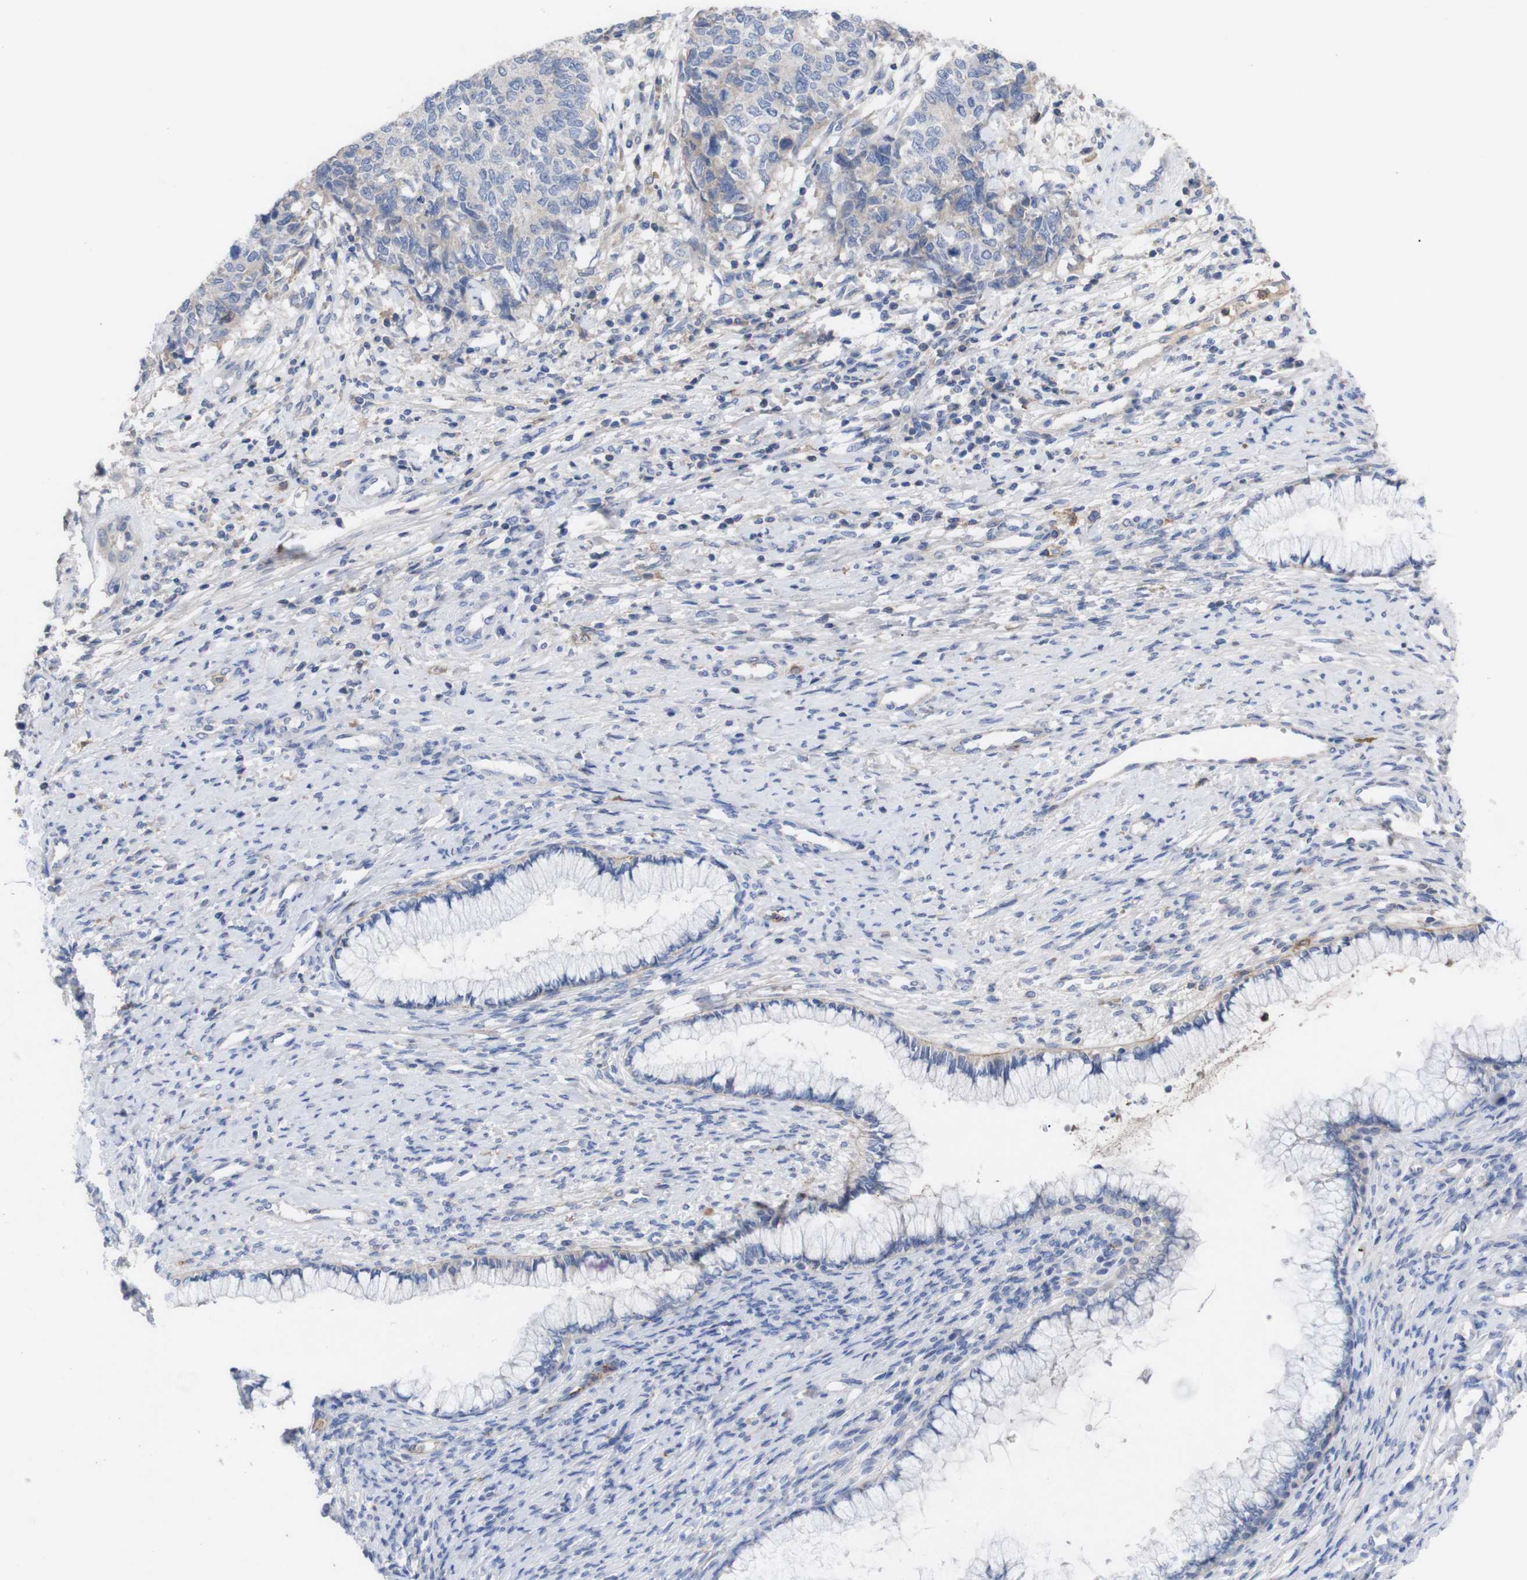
{"staining": {"intensity": "negative", "quantity": "none", "location": "none"}, "tissue": "cervical cancer", "cell_type": "Tumor cells", "image_type": "cancer", "snomed": [{"axis": "morphology", "description": "Squamous cell carcinoma, NOS"}, {"axis": "topography", "description": "Cervix"}], "caption": "The image displays no staining of tumor cells in cervical cancer.", "gene": "C5AR1", "patient": {"sex": "female", "age": 63}}